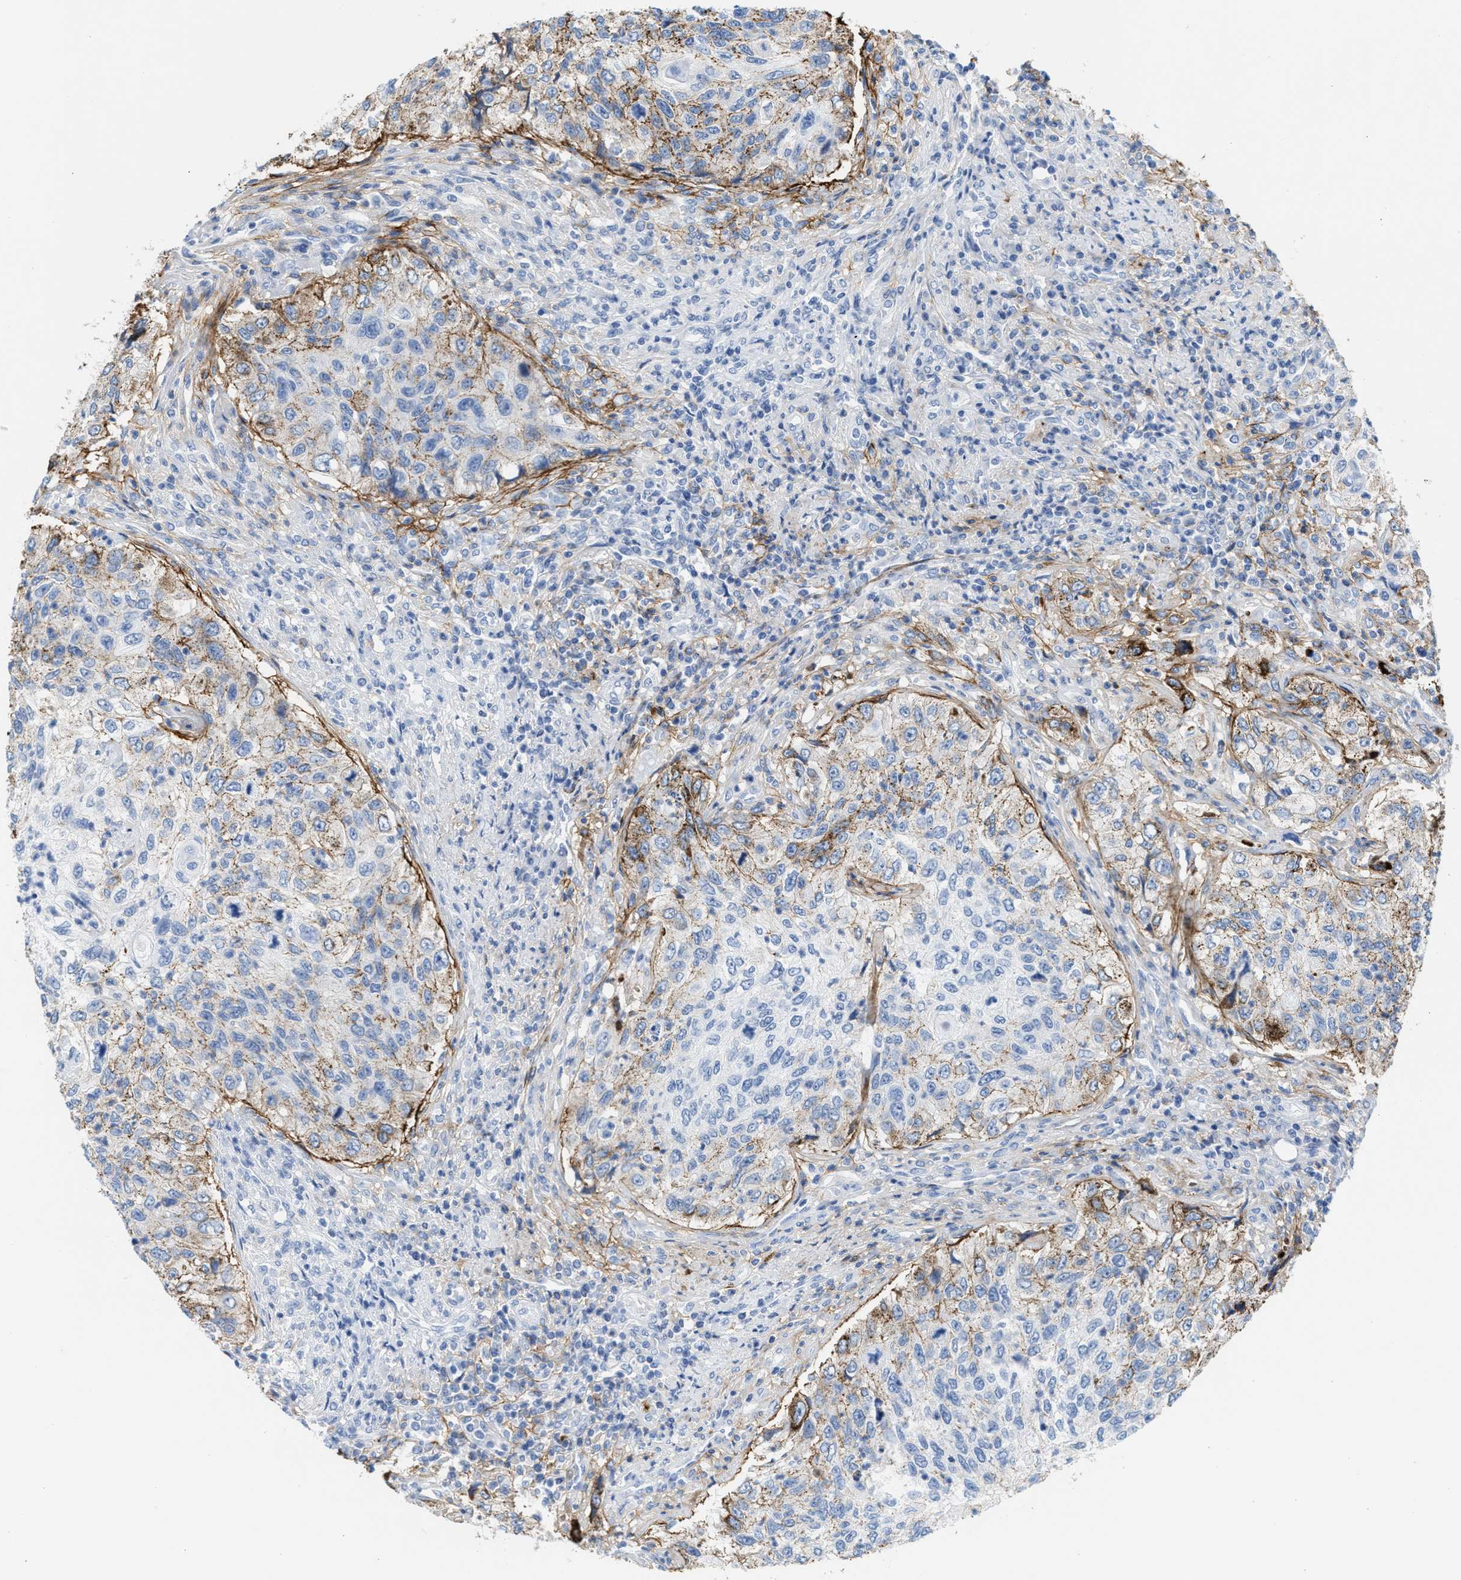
{"staining": {"intensity": "weak", "quantity": "25%-75%", "location": "cytoplasmic/membranous"}, "tissue": "urothelial cancer", "cell_type": "Tumor cells", "image_type": "cancer", "snomed": [{"axis": "morphology", "description": "Urothelial carcinoma, High grade"}, {"axis": "topography", "description": "Urinary bladder"}], "caption": "Urothelial cancer stained with a protein marker demonstrates weak staining in tumor cells.", "gene": "TNR", "patient": {"sex": "female", "age": 60}}